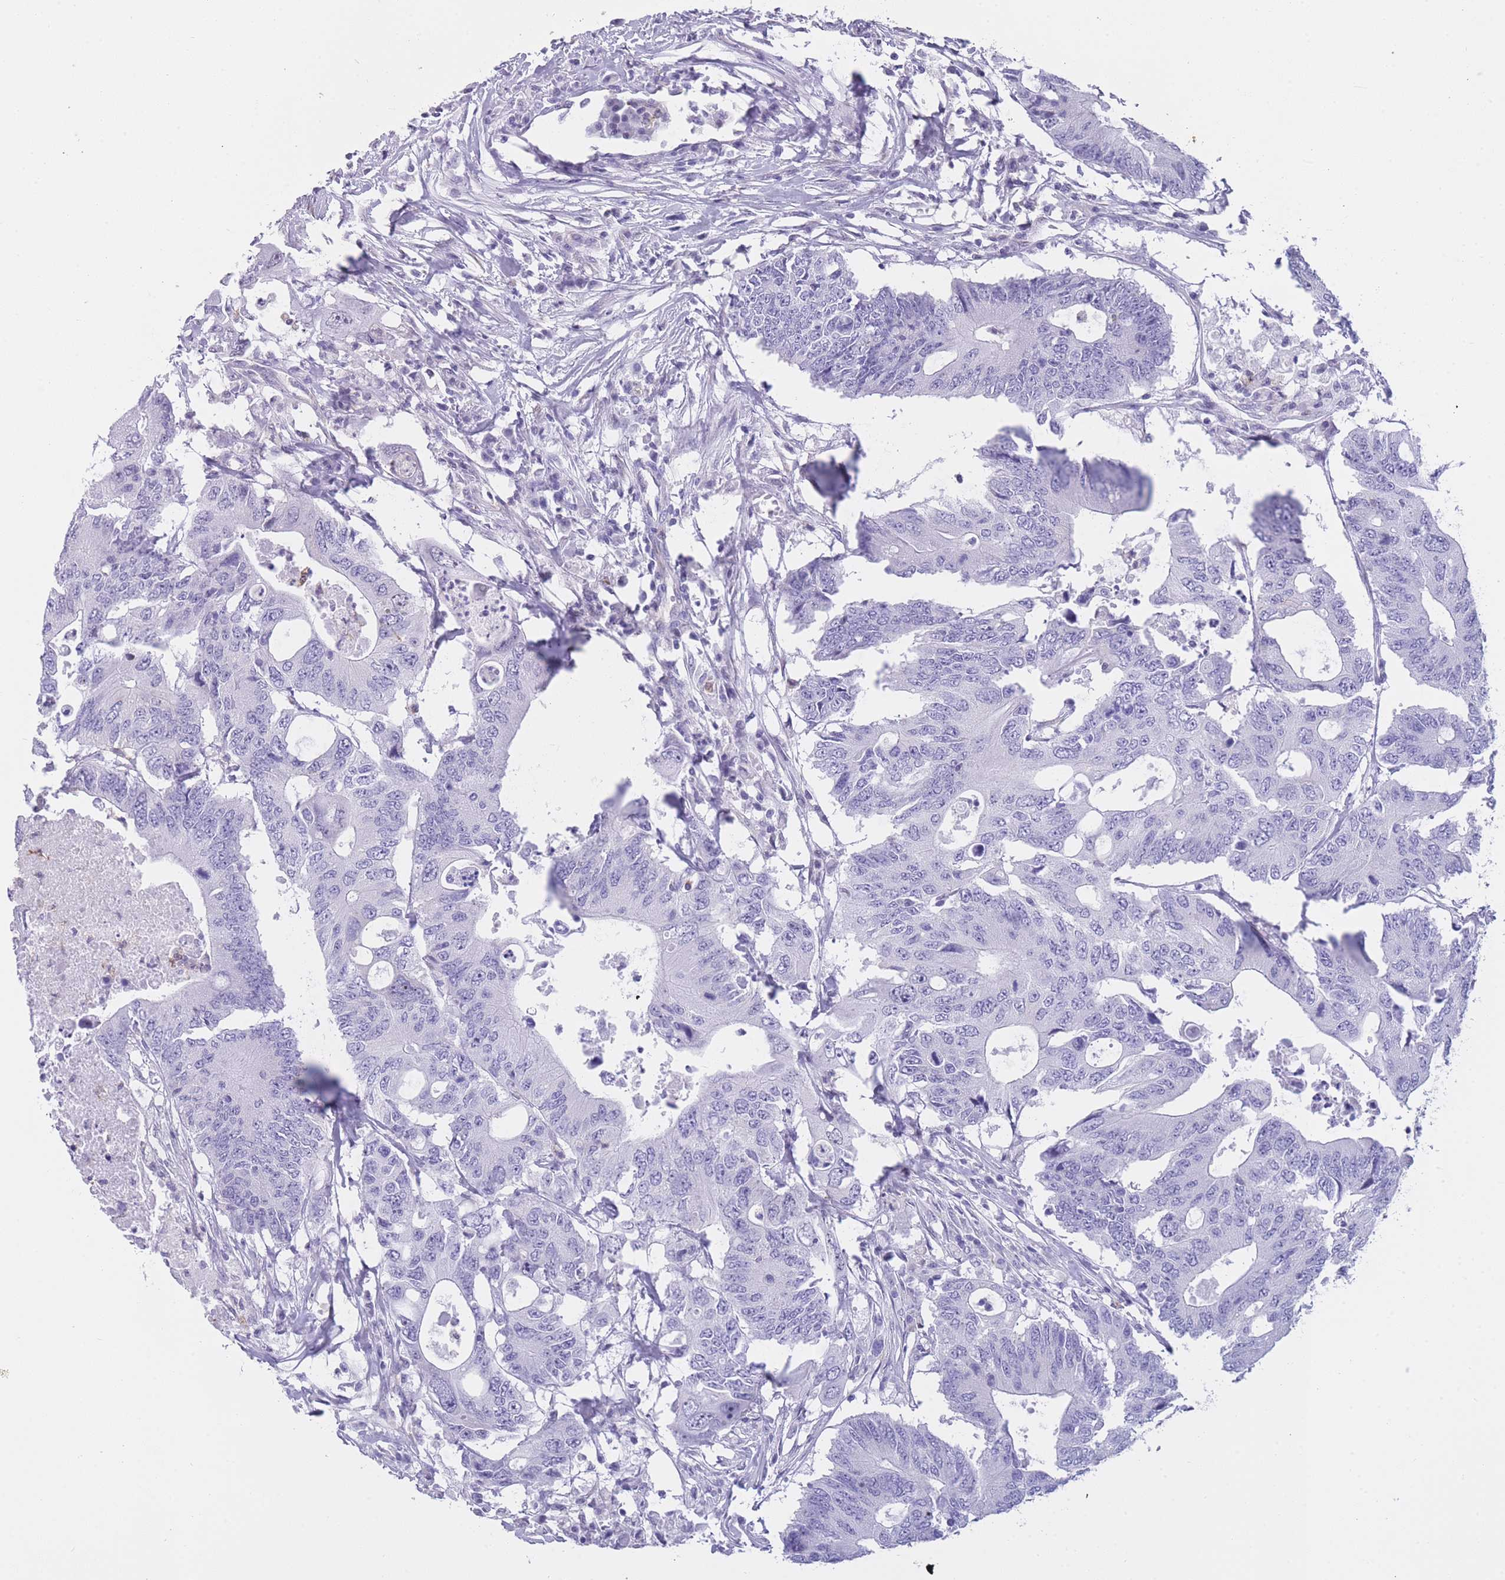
{"staining": {"intensity": "negative", "quantity": "none", "location": "none"}, "tissue": "colorectal cancer", "cell_type": "Tumor cells", "image_type": "cancer", "snomed": [{"axis": "morphology", "description": "Adenocarcinoma, NOS"}, {"axis": "topography", "description": "Colon"}], "caption": "Tumor cells show no significant protein positivity in adenocarcinoma (colorectal). (Brightfield microscopy of DAB immunohistochemistry (IHC) at high magnification).", "gene": "ZNF662", "patient": {"sex": "male", "age": 71}}